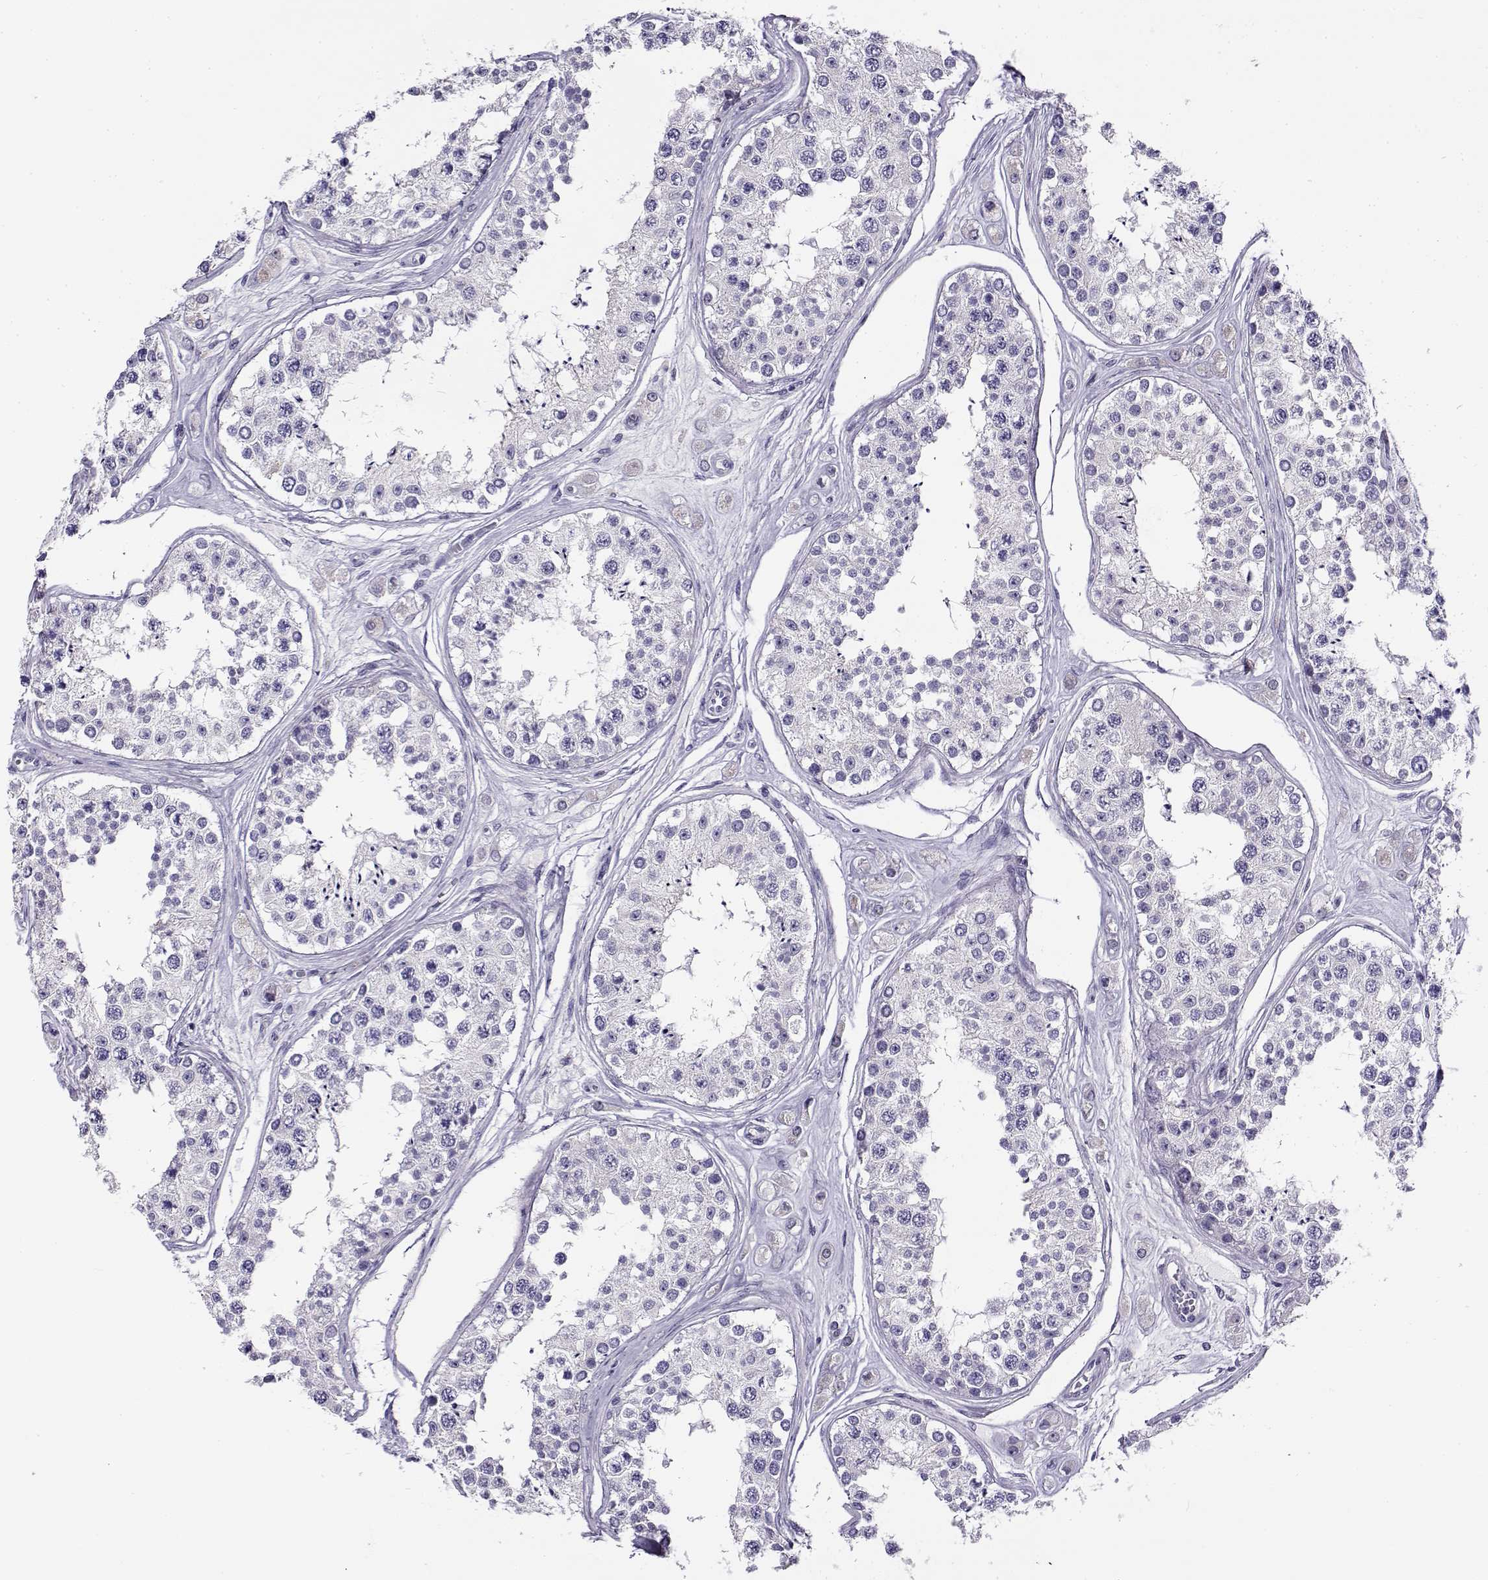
{"staining": {"intensity": "negative", "quantity": "none", "location": "none"}, "tissue": "testis", "cell_type": "Cells in seminiferous ducts", "image_type": "normal", "snomed": [{"axis": "morphology", "description": "Normal tissue, NOS"}, {"axis": "topography", "description": "Testis"}], "caption": "This image is of benign testis stained with immunohistochemistry to label a protein in brown with the nuclei are counter-stained blue. There is no positivity in cells in seminiferous ducts. (Stains: DAB IHC with hematoxylin counter stain, Microscopy: brightfield microscopy at high magnification).", "gene": "FEZF1", "patient": {"sex": "male", "age": 25}}